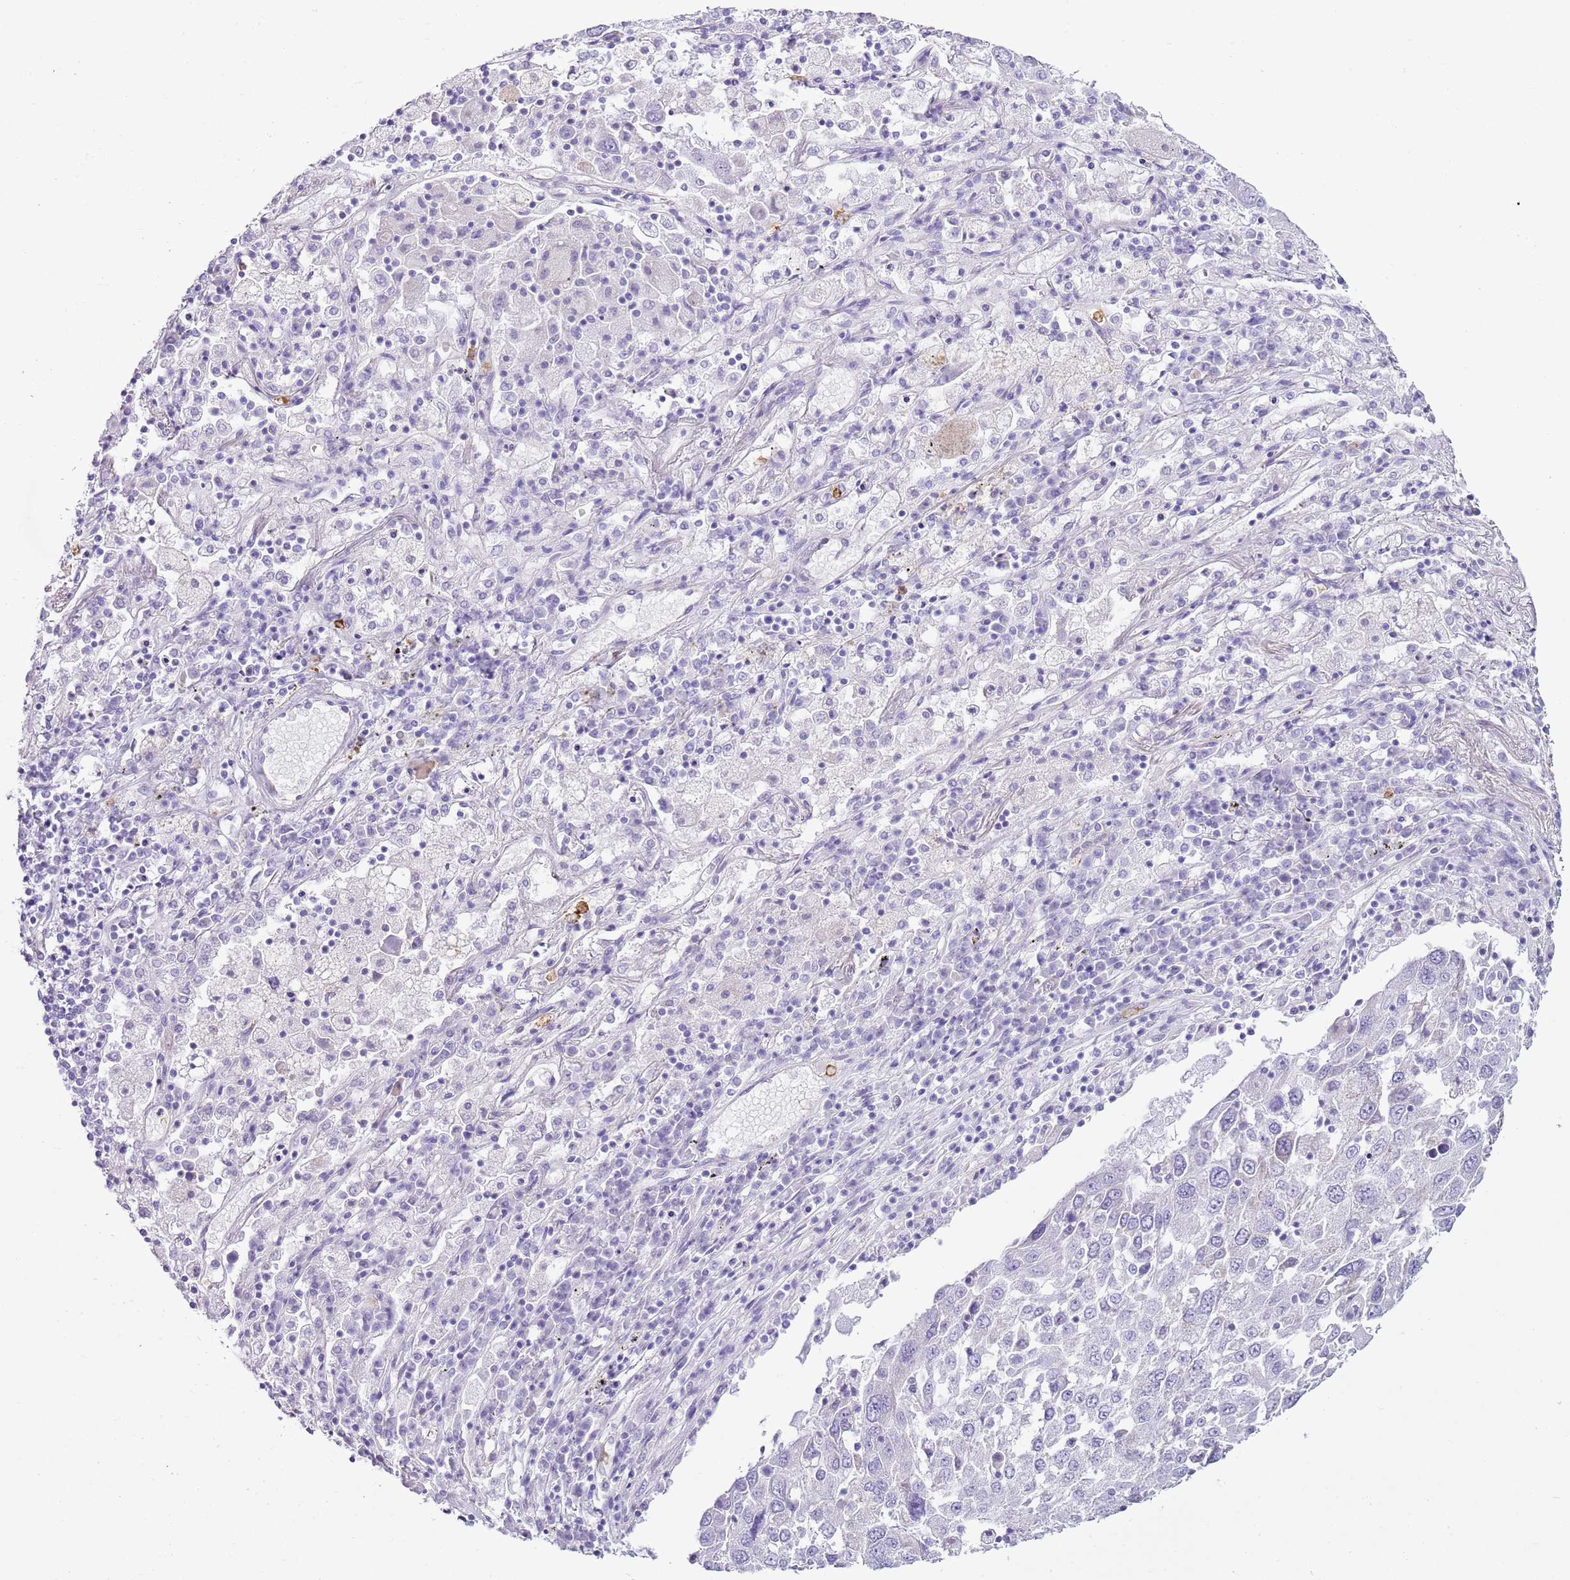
{"staining": {"intensity": "negative", "quantity": "none", "location": "none"}, "tissue": "lung cancer", "cell_type": "Tumor cells", "image_type": "cancer", "snomed": [{"axis": "morphology", "description": "Squamous cell carcinoma, NOS"}, {"axis": "topography", "description": "Lung"}], "caption": "This is a photomicrograph of IHC staining of squamous cell carcinoma (lung), which shows no expression in tumor cells. The staining is performed using DAB brown chromogen with nuclei counter-stained in using hematoxylin.", "gene": "CD177", "patient": {"sex": "male", "age": 65}}